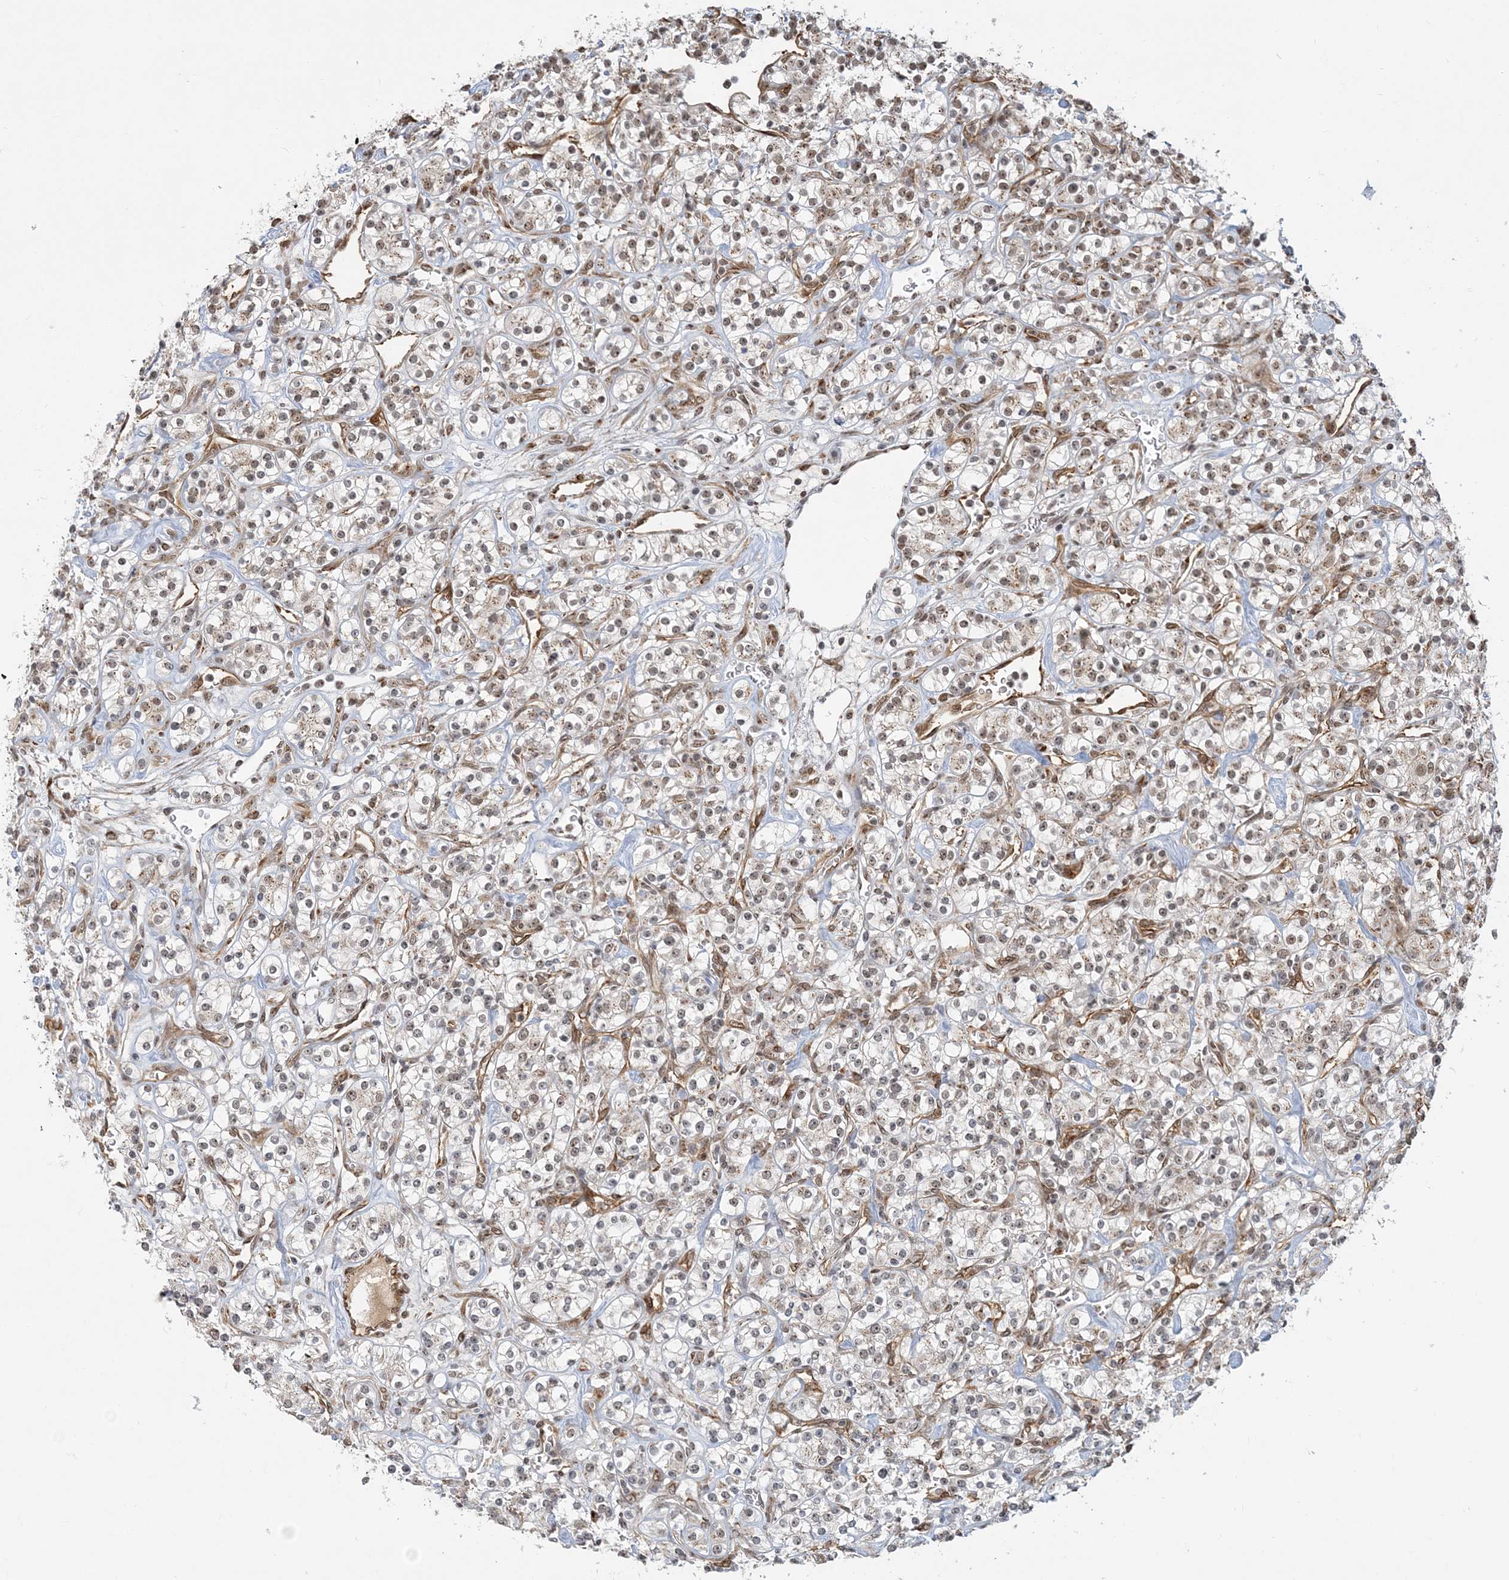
{"staining": {"intensity": "weak", "quantity": "<25%", "location": "nuclear"}, "tissue": "renal cancer", "cell_type": "Tumor cells", "image_type": "cancer", "snomed": [{"axis": "morphology", "description": "Adenocarcinoma, NOS"}, {"axis": "topography", "description": "Kidney"}], "caption": "This micrograph is of adenocarcinoma (renal) stained with IHC to label a protein in brown with the nuclei are counter-stained blue. There is no staining in tumor cells.", "gene": "PLRG1", "patient": {"sex": "male", "age": 77}}